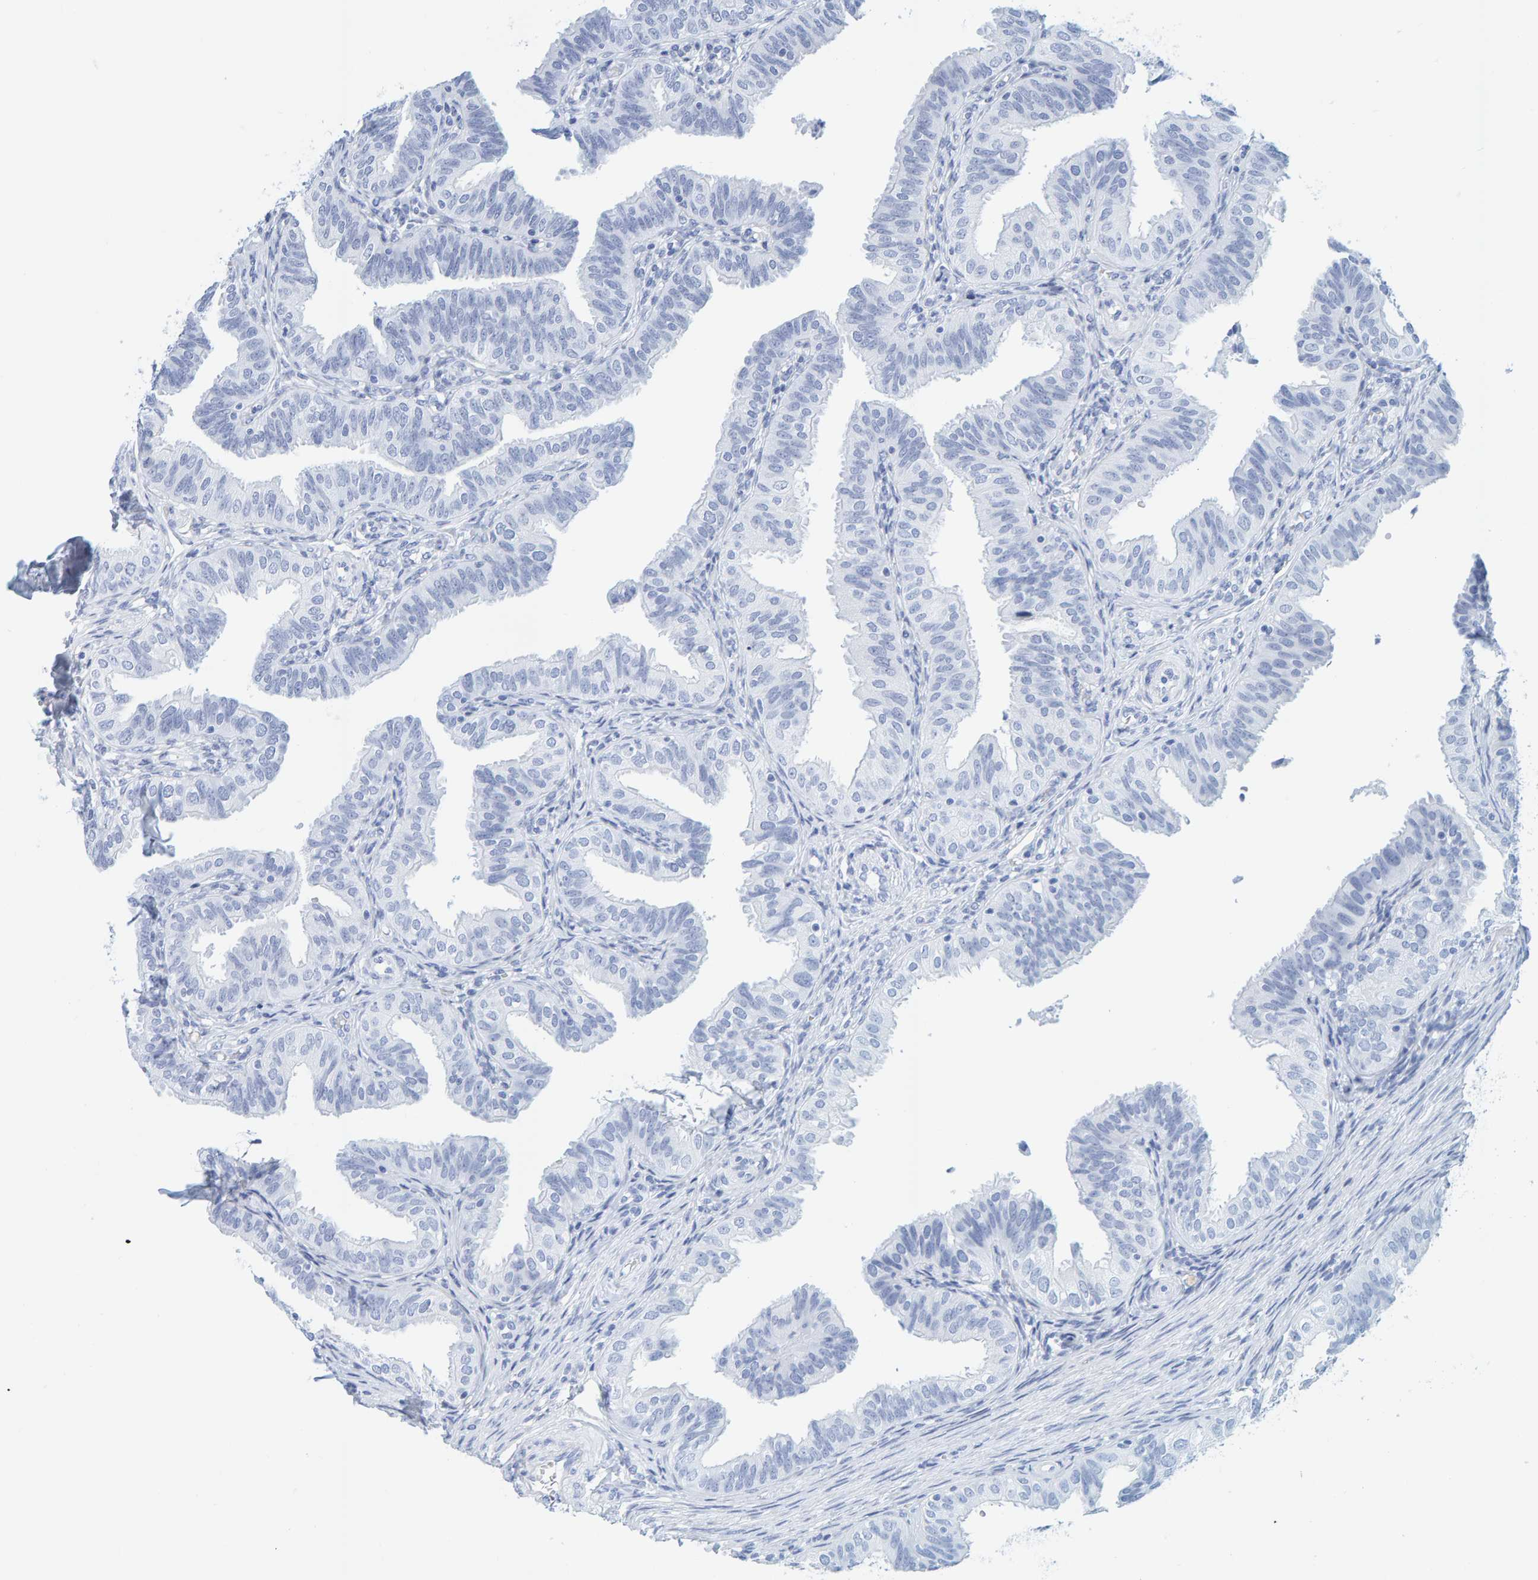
{"staining": {"intensity": "negative", "quantity": "none", "location": "none"}, "tissue": "fallopian tube", "cell_type": "Glandular cells", "image_type": "normal", "snomed": [{"axis": "morphology", "description": "Normal tissue, NOS"}, {"axis": "topography", "description": "Fallopian tube"}], "caption": "This is an immunohistochemistry photomicrograph of benign human fallopian tube. There is no expression in glandular cells.", "gene": "SFTPC", "patient": {"sex": "female", "age": 35}}